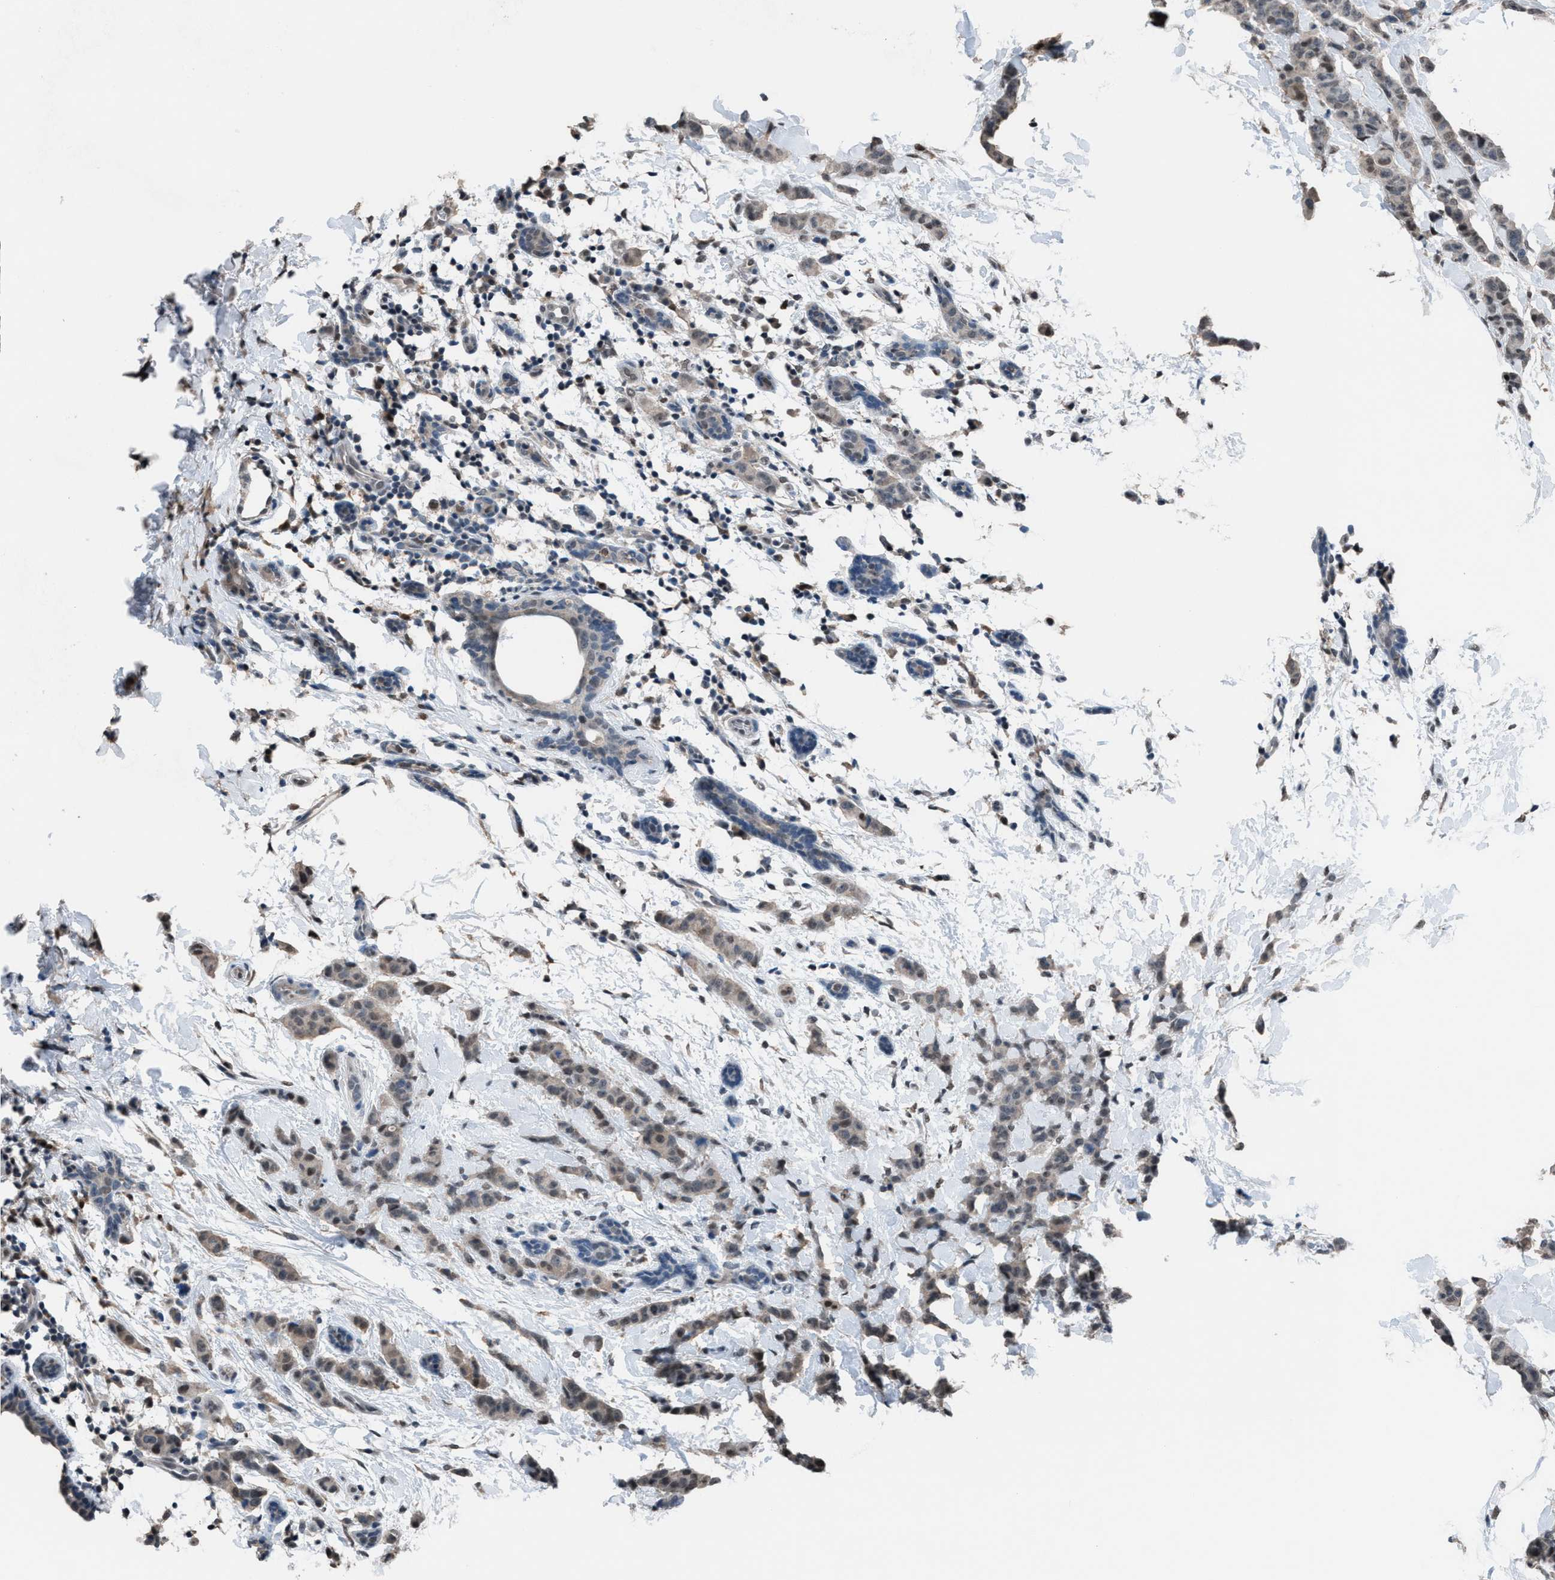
{"staining": {"intensity": "weak", "quantity": "25%-75%", "location": "nuclear"}, "tissue": "breast cancer", "cell_type": "Tumor cells", "image_type": "cancer", "snomed": [{"axis": "morphology", "description": "Normal tissue, NOS"}, {"axis": "morphology", "description": "Duct carcinoma"}, {"axis": "topography", "description": "Breast"}], "caption": "High-magnification brightfield microscopy of breast cancer stained with DAB (brown) and counterstained with hematoxylin (blue). tumor cells exhibit weak nuclear expression is appreciated in about25%-75% of cells.", "gene": "ZNF276", "patient": {"sex": "female", "age": 40}}